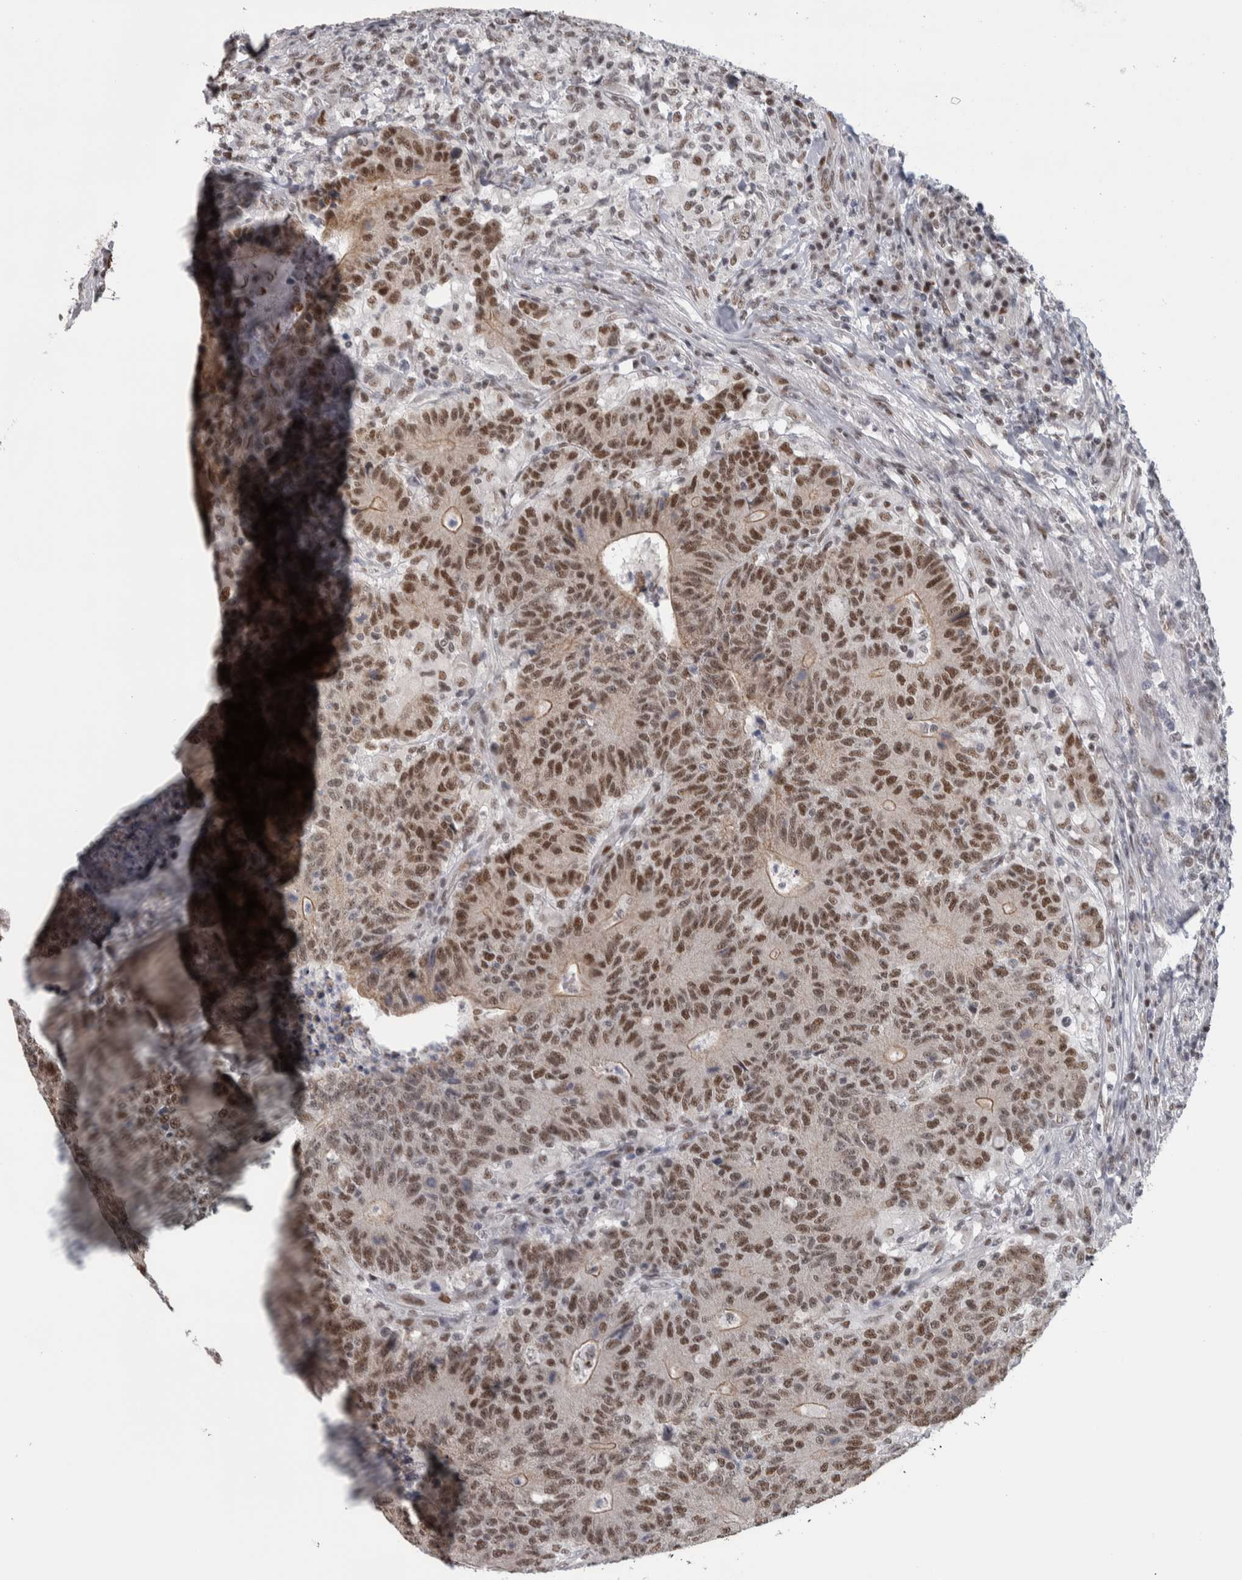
{"staining": {"intensity": "moderate", "quantity": ">75%", "location": "cytoplasmic/membranous,nuclear"}, "tissue": "colorectal cancer", "cell_type": "Tumor cells", "image_type": "cancer", "snomed": [{"axis": "morphology", "description": "Normal tissue, NOS"}, {"axis": "morphology", "description": "Adenocarcinoma, NOS"}, {"axis": "topography", "description": "Colon"}], "caption": "Protein expression analysis of colorectal adenocarcinoma shows moderate cytoplasmic/membranous and nuclear expression in about >75% of tumor cells.", "gene": "HEXIM2", "patient": {"sex": "female", "age": 75}}